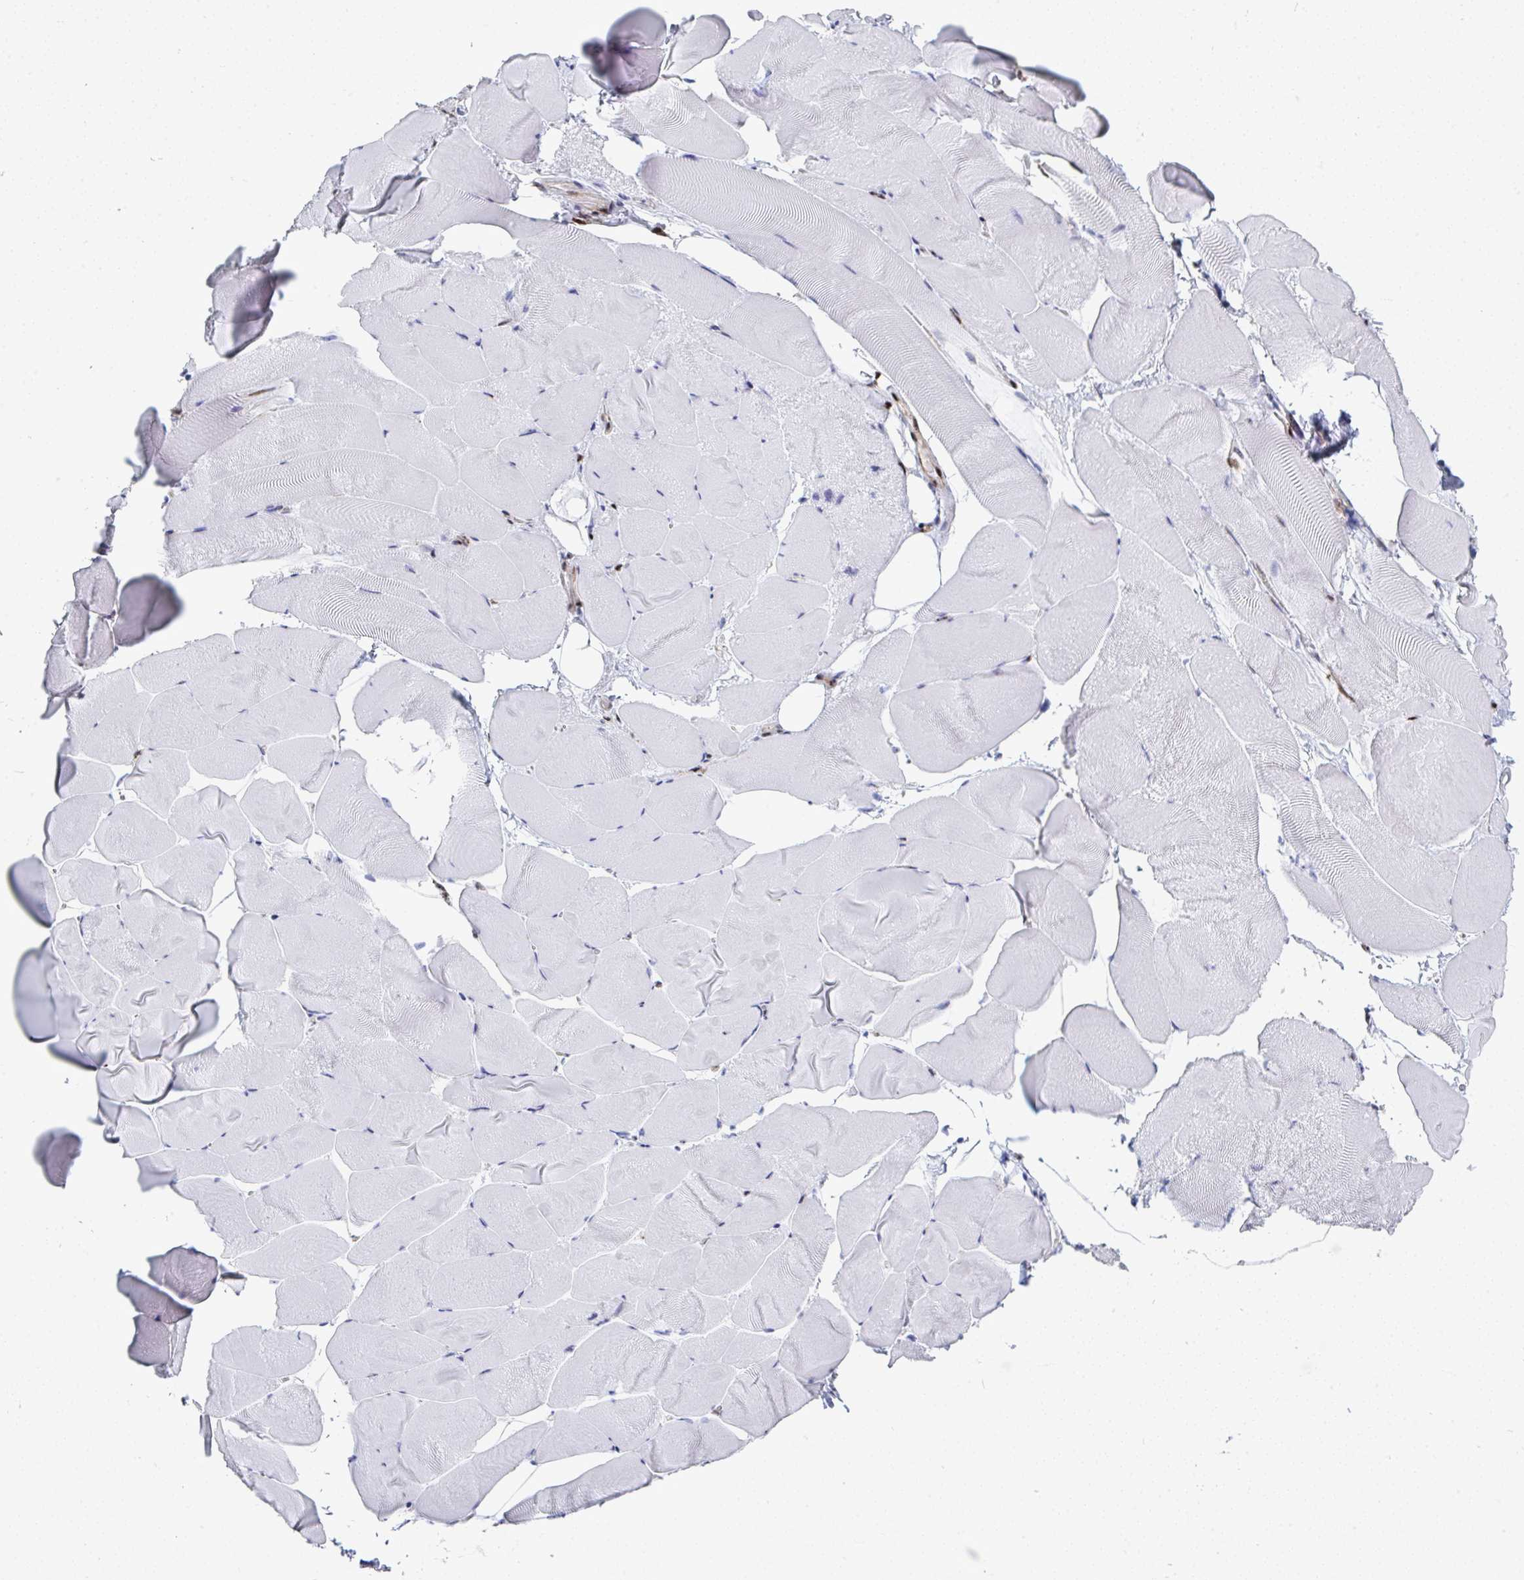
{"staining": {"intensity": "strong", "quantity": "<25%", "location": "nuclear"}, "tissue": "skeletal muscle", "cell_type": "Myocytes", "image_type": "normal", "snomed": [{"axis": "morphology", "description": "Normal tissue, NOS"}, {"axis": "topography", "description": "Skeletal muscle"}], "caption": "This micrograph shows unremarkable skeletal muscle stained with immunohistochemistry (IHC) to label a protein in brown. The nuclear of myocytes show strong positivity for the protein. Nuclei are counter-stained blue.", "gene": "GAR1", "patient": {"sex": "female", "age": 64}}